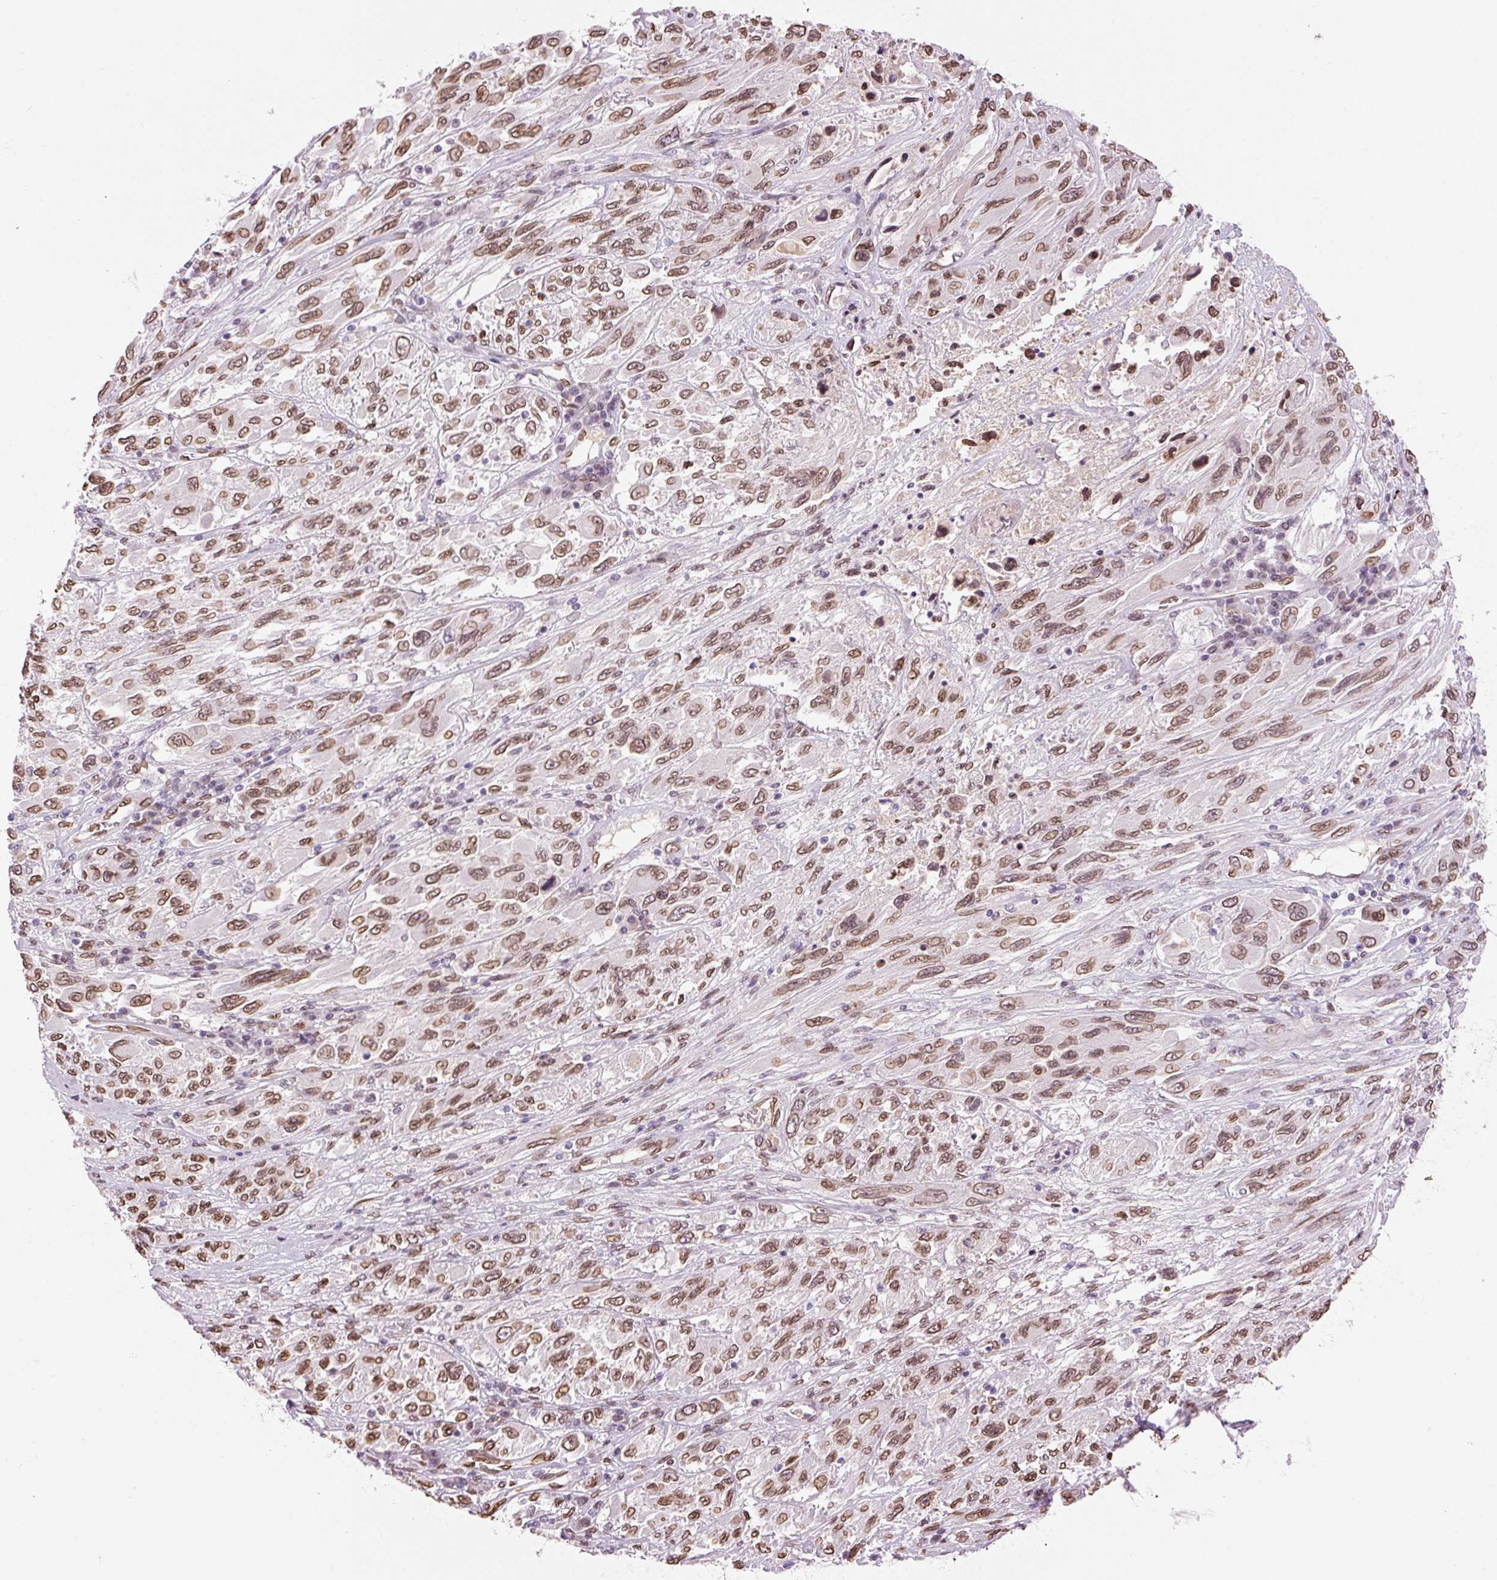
{"staining": {"intensity": "moderate", "quantity": ">75%", "location": "cytoplasmic/membranous,nuclear"}, "tissue": "melanoma", "cell_type": "Tumor cells", "image_type": "cancer", "snomed": [{"axis": "morphology", "description": "Malignant melanoma, NOS"}, {"axis": "topography", "description": "Skin"}], "caption": "A brown stain shows moderate cytoplasmic/membranous and nuclear staining of a protein in melanoma tumor cells. The protein of interest is shown in brown color, while the nuclei are stained blue.", "gene": "ZNF224", "patient": {"sex": "female", "age": 91}}